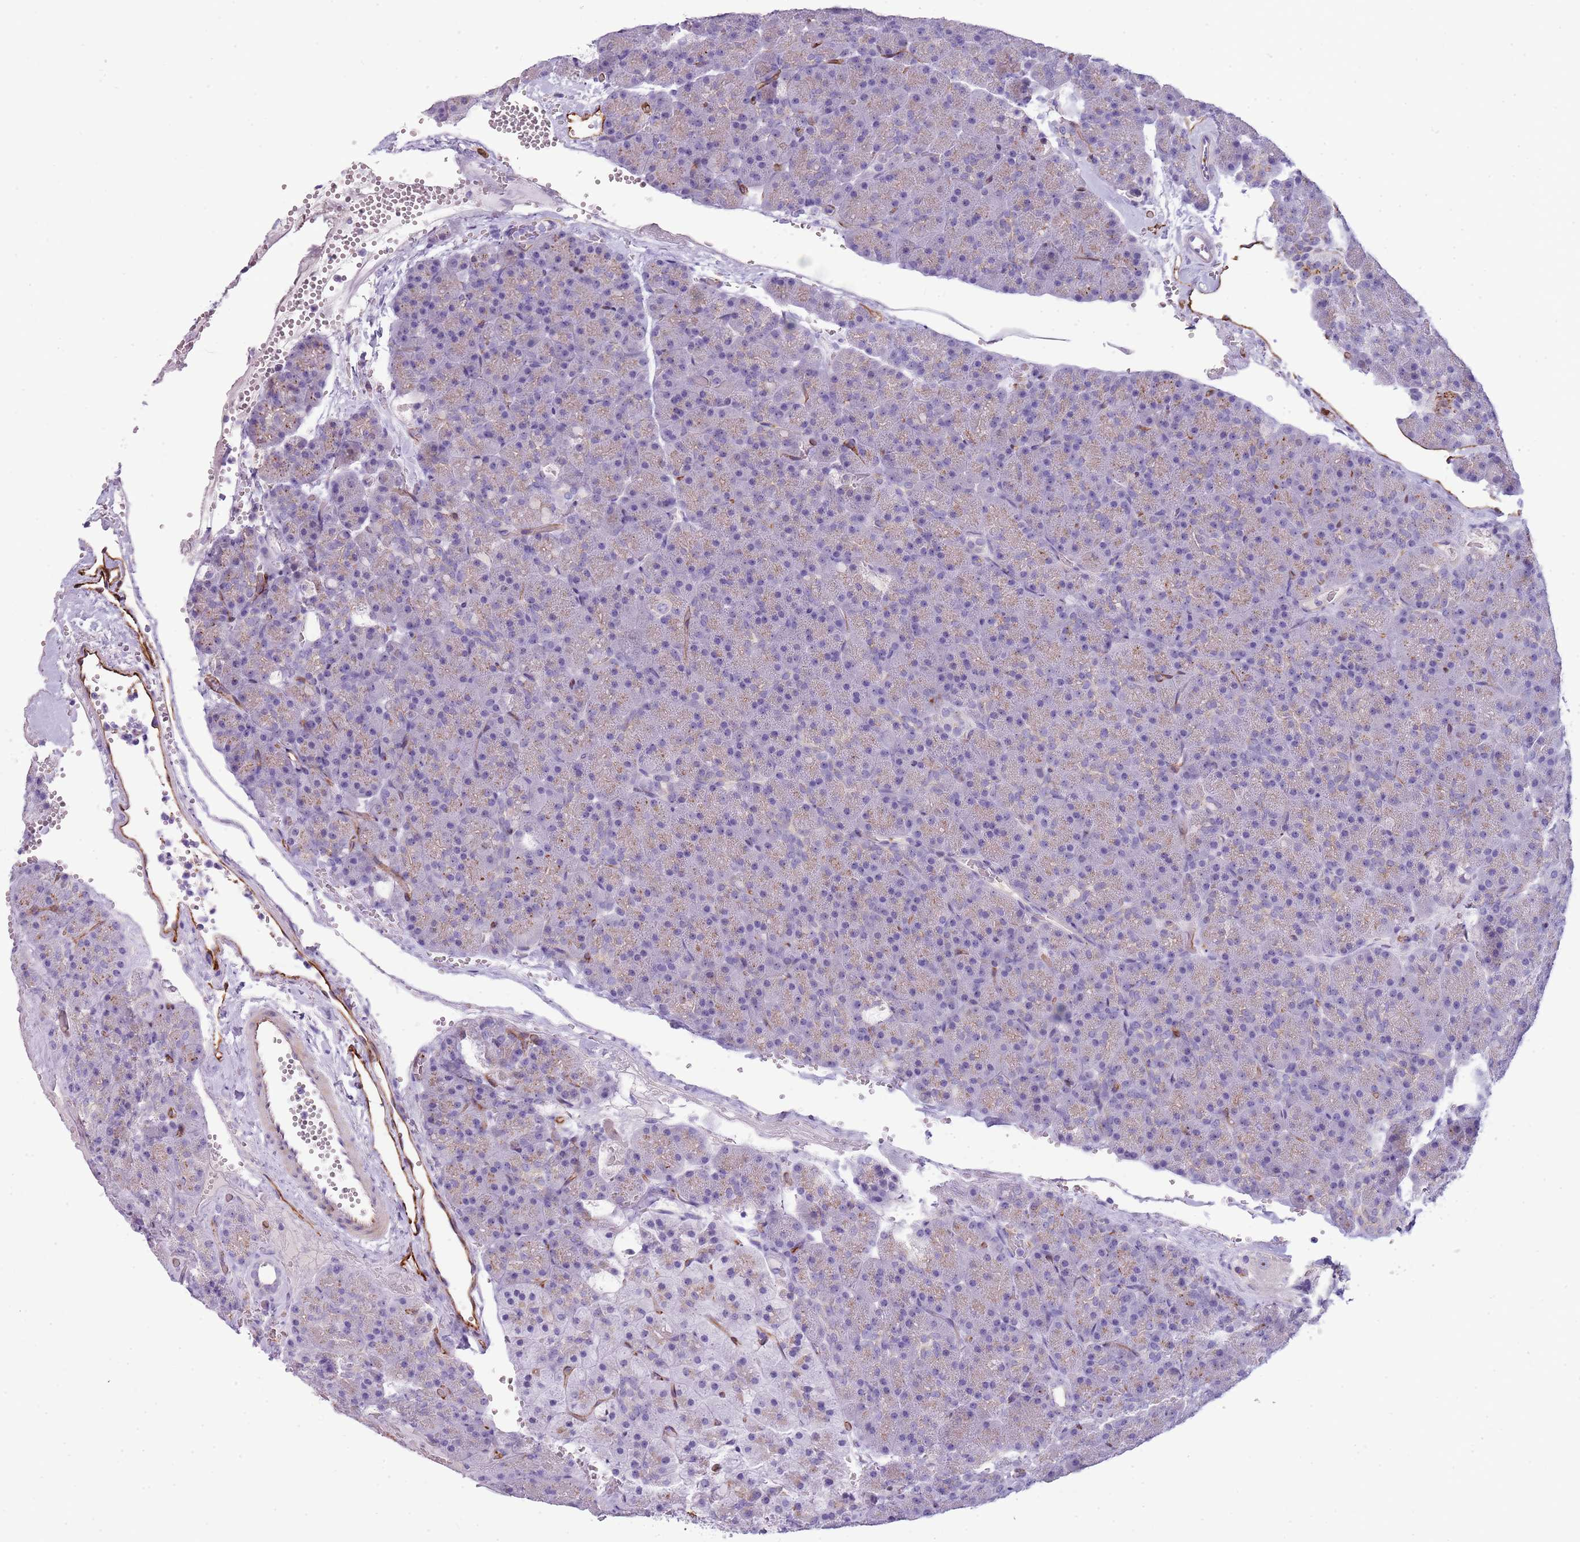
{"staining": {"intensity": "weak", "quantity": "25%-75%", "location": "cytoplasmic/membranous"}, "tissue": "pancreas", "cell_type": "Exocrine glandular cells", "image_type": "normal", "snomed": [{"axis": "morphology", "description": "Normal tissue, NOS"}, {"axis": "topography", "description": "Pancreas"}], "caption": "Pancreas was stained to show a protein in brown. There is low levels of weak cytoplasmic/membranous expression in approximately 25%-75% of exocrine glandular cells.", "gene": "NBPF4", "patient": {"sex": "male", "age": 36}}